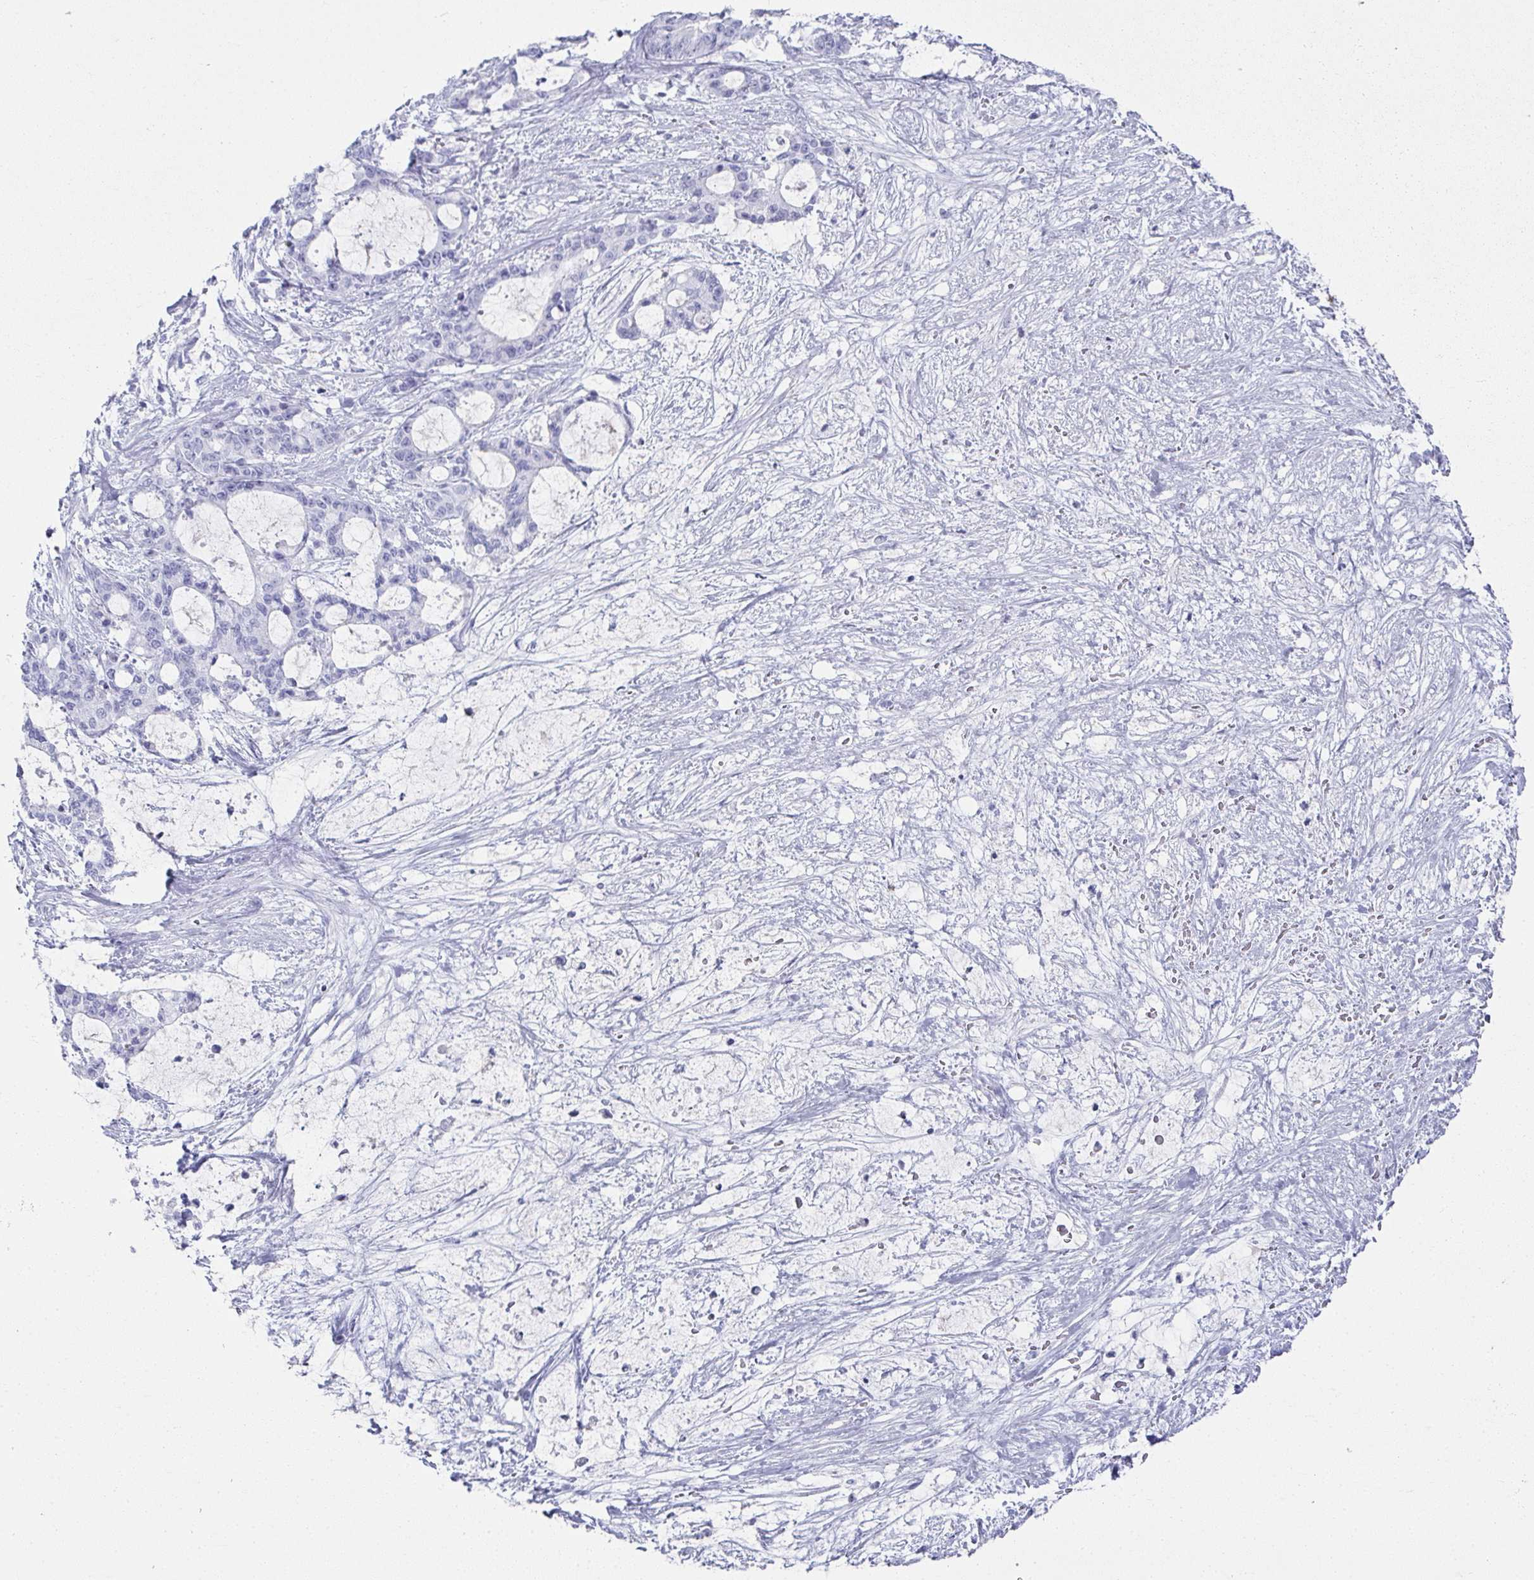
{"staining": {"intensity": "negative", "quantity": "none", "location": "none"}, "tissue": "liver cancer", "cell_type": "Tumor cells", "image_type": "cancer", "snomed": [{"axis": "morphology", "description": "Normal tissue, NOS"}, {"axis": "morphology", "description": "Cholangiocarcinoma"}, {"axis": "topography", "description": "Liver"}, {"axis": "topography", "description": "Peripheral nerve tissue"}], "caption": "DAB (3,3'-diaminobenzidine) immunohistochemical staining of human liver cholangiocarcinoma shows no significant staining in tumor cells.", "gene": "SYCP1", "patient": {"sex": "female", "age": 73}}